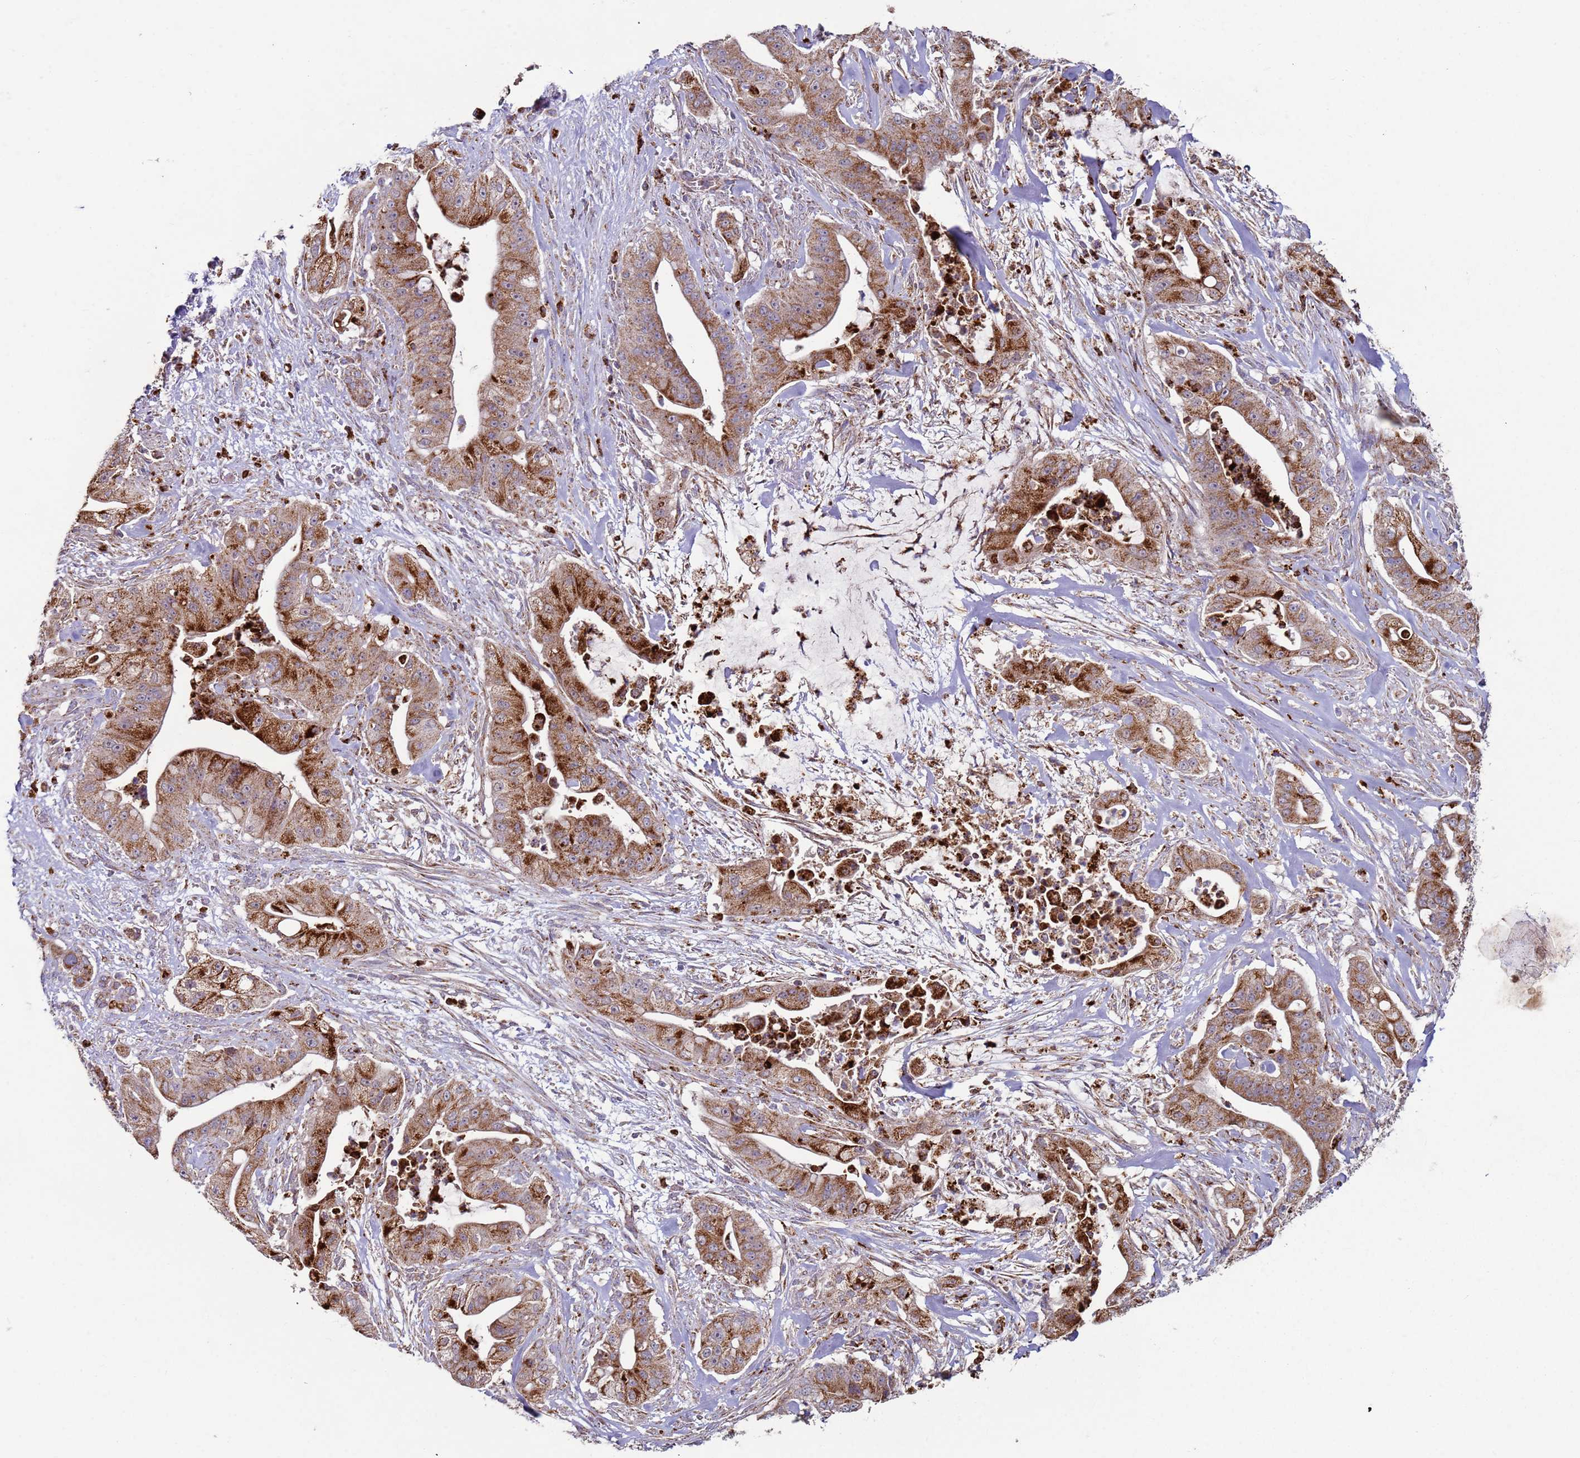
{"staining": {"intensity": "moderate", "quantity": ">75%", "location": "cytoplasmic/membranous"}, "tissue": "pancreatic cancer", "cell_type": "Tumor cells", "image_type": "cancer", "snomed": [{"axis": "morphology", "description": "Adenocarcinoma, NOS"}, {"axis": "topography", "description": "Pancreas"}], "caption": "Protein expression analysis of pancreatic cancer displays moderate cytoplasmic/membranous expression in about >75% of tumor cells.", "gene": "FBXO33", "patient": {"sex": "male", "age": 57}}